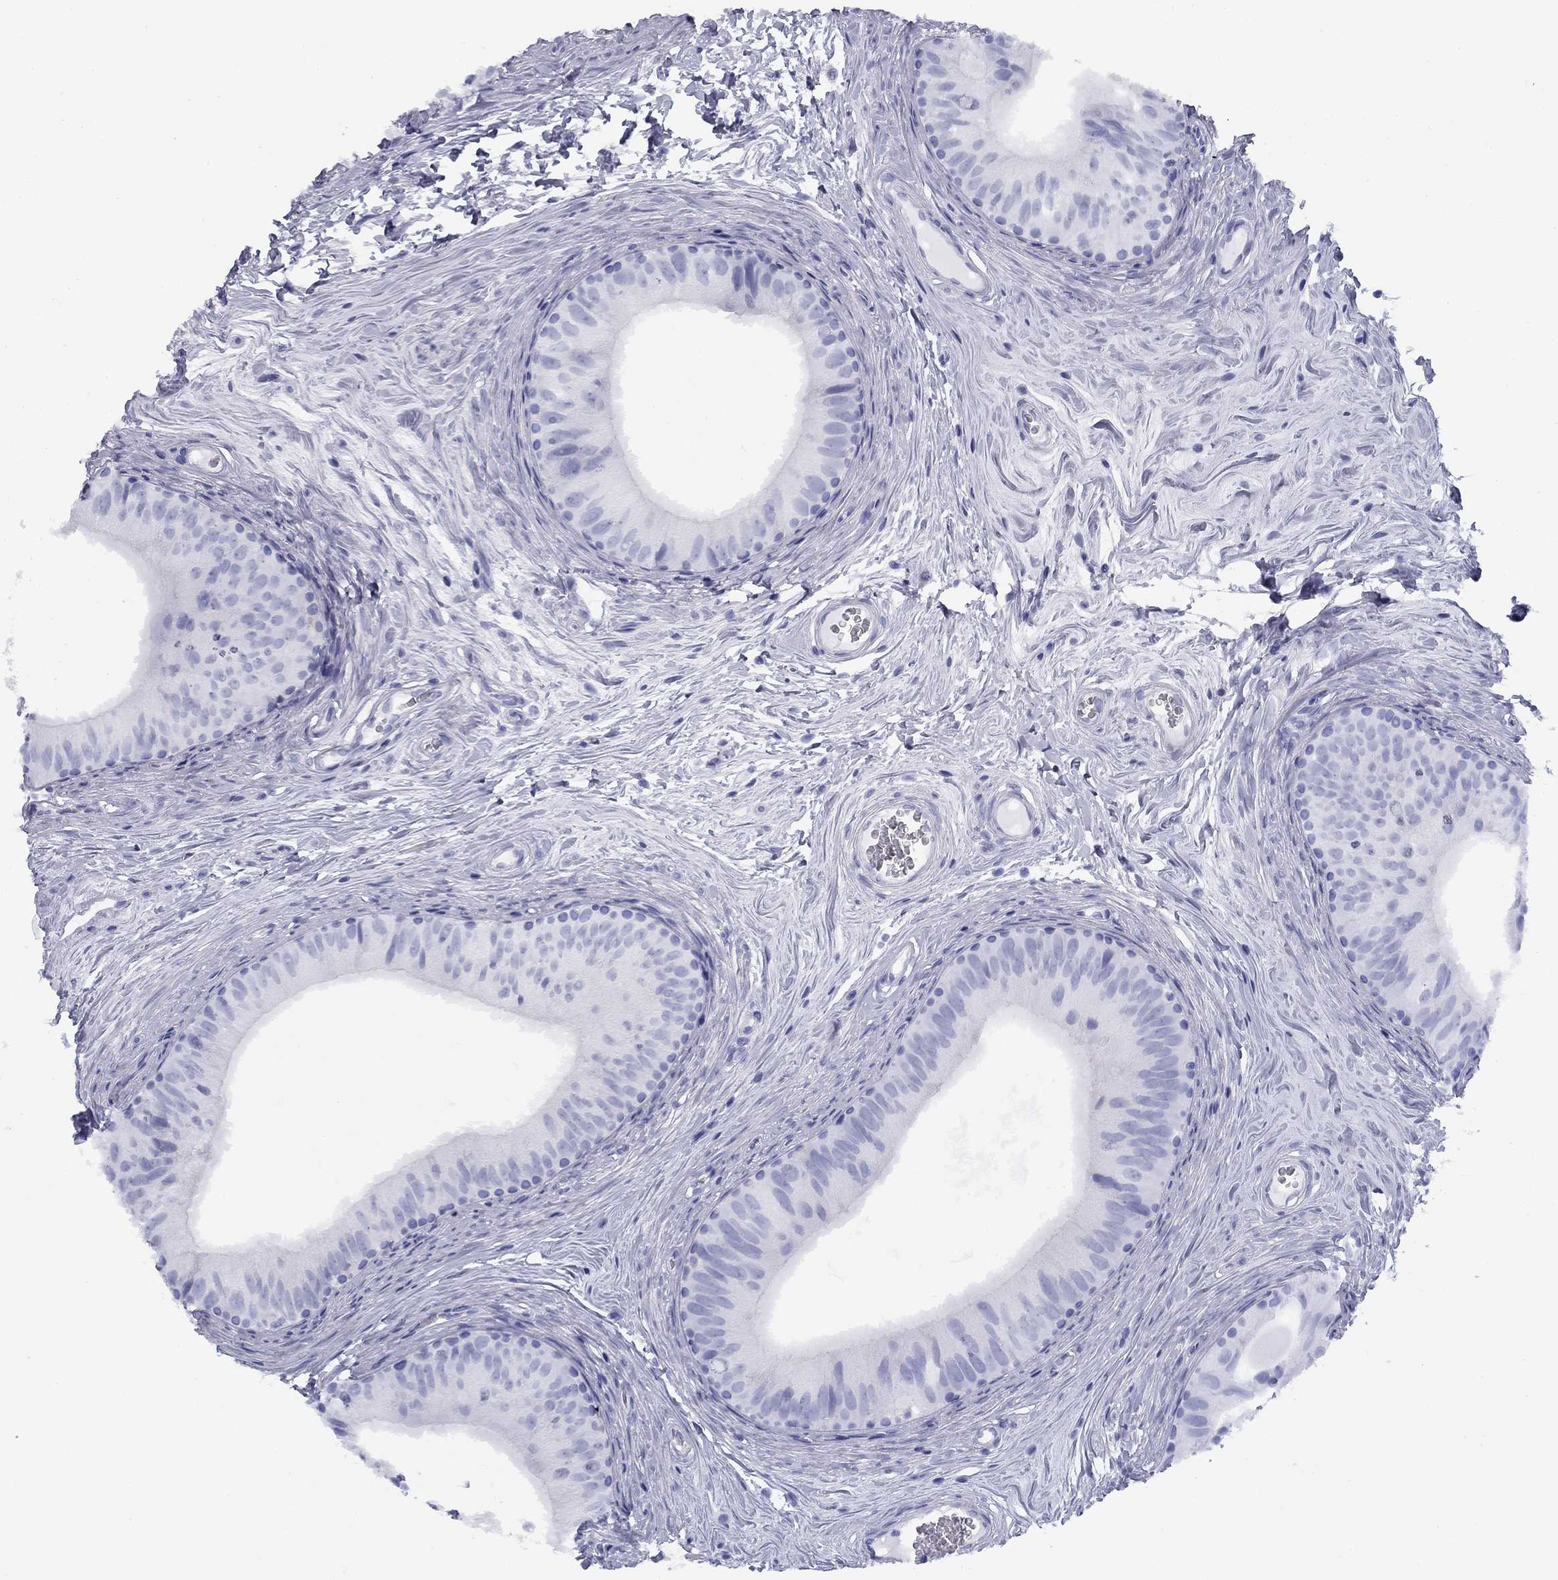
{"staining": {"intensity": "negative", "quantity": "none", "location": "none"}, "tissue": "epididymis", "cell_type": "Glandular cells", "image_type": "normal", "snomed": [{"axis": "morphology", "description": "Normal tissue, NOS"}, {"axis": "topography", "description": "Epididymis"}], "caption": "An image of epididymis stained for a protein exhibits no brown staining in glandular cells. The staining was performed using DAB to visualize the protein expression in brown, while the nuclei were stained in blue with hematoxylin (Magnification: 20x).", "gene": "TIGD4", "patient": {"sex": "male", "age": 52}}